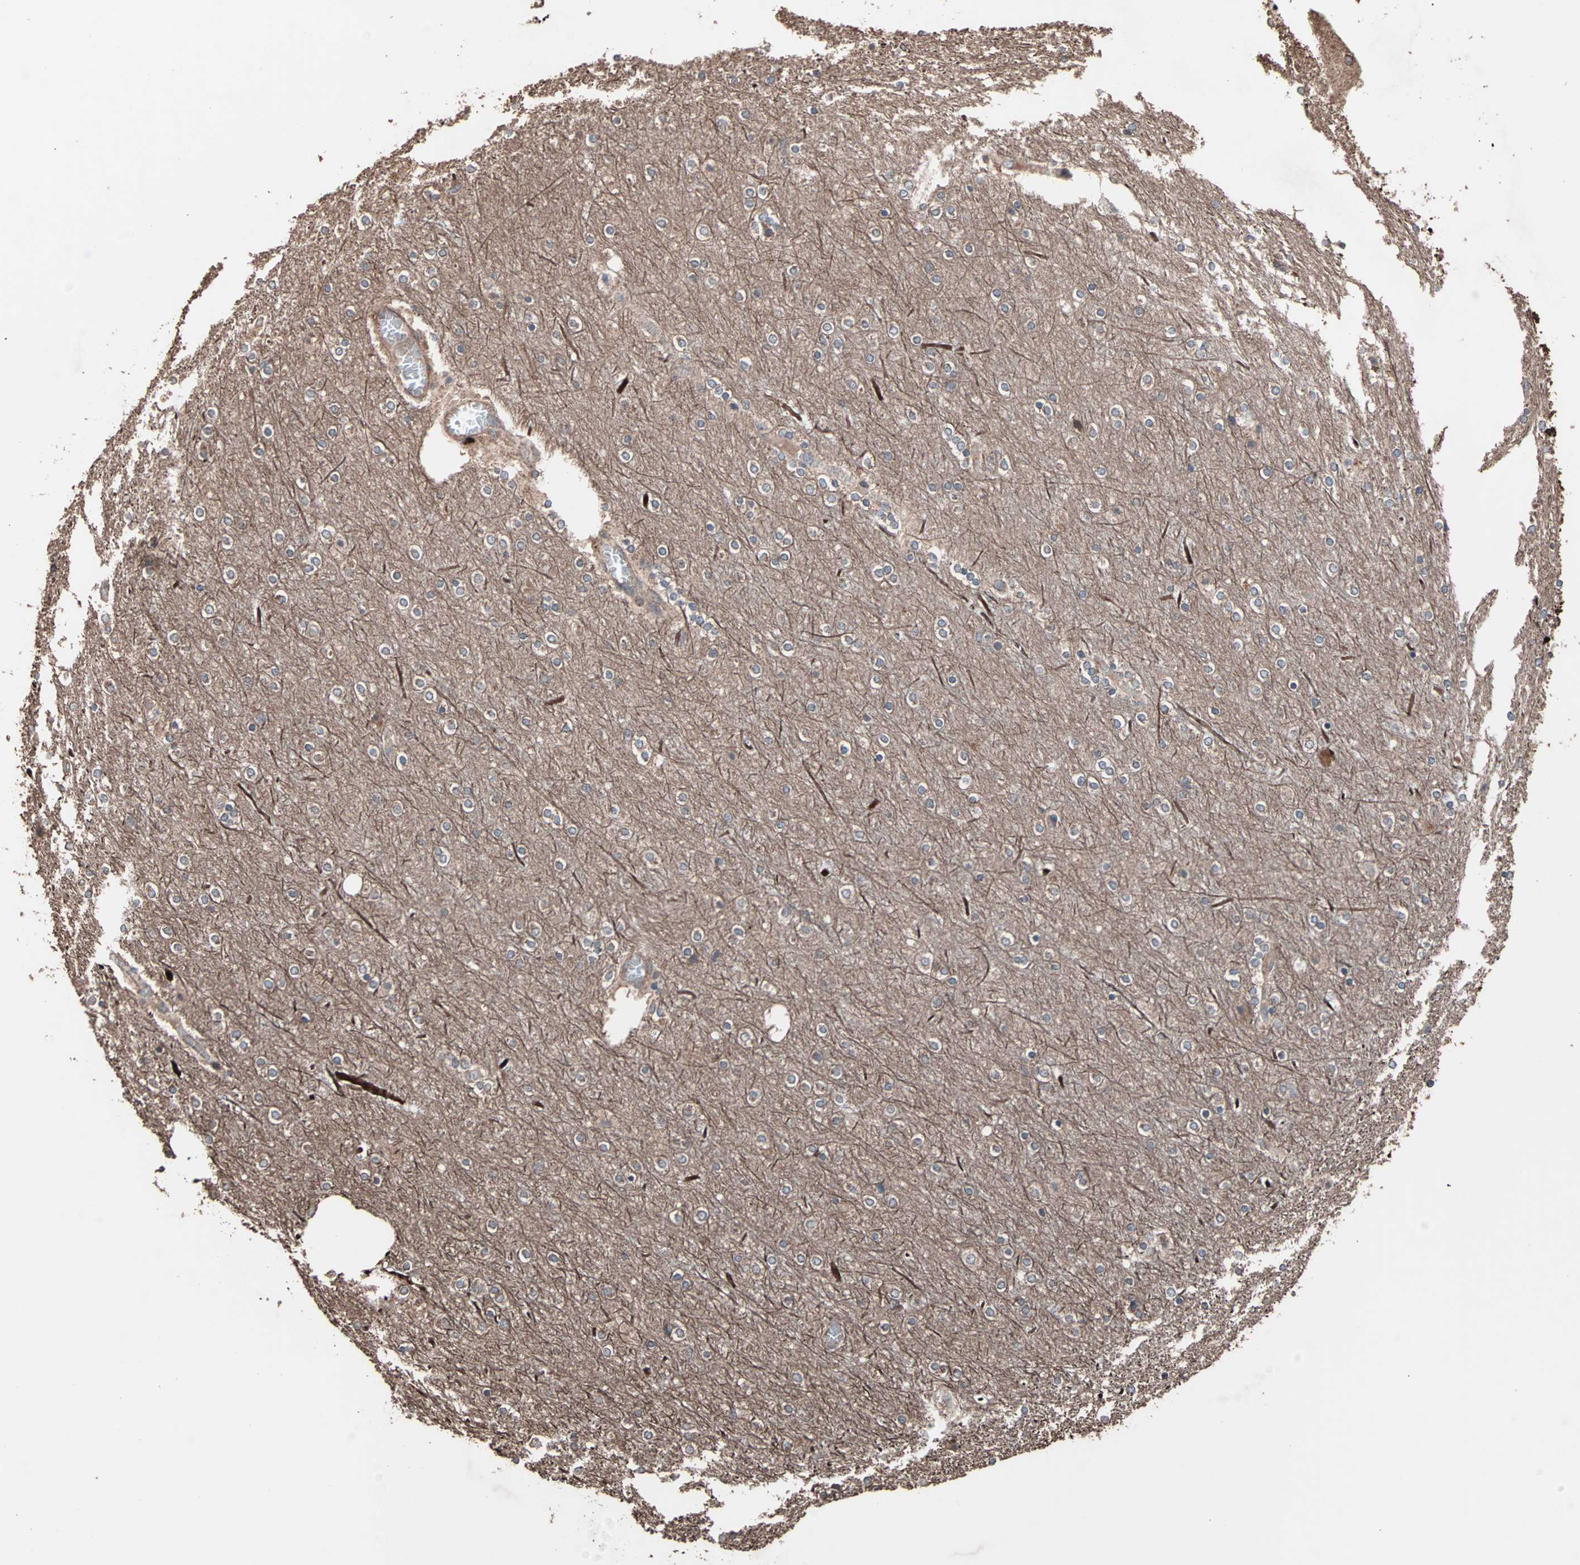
{"staining": {"intensity": "weak", "quantity": ">75%", "location": "cytoplasmic/membranous"}, "tissue": "cerebral cortex", "cell_type": "Endothelial cells", "image_type": "normal", "snomed": [{"axis": "morphology", "description": "Normal tissue, NOS"}, {"axis": "topography", "description": "Cerebral cortex"}], "caption": "Normal cerebral cortex exhibits weak cytoplasmic/membranous staining in about >75% of endothelial cells, visualized by immunohistochemistry. (DAB (3,3'-diaminobenzidine) IHC, brown staining for protein, blue staining for nuclei).", "gene": "MRPL2", "patient": {"sex": "female", "age": 54}}